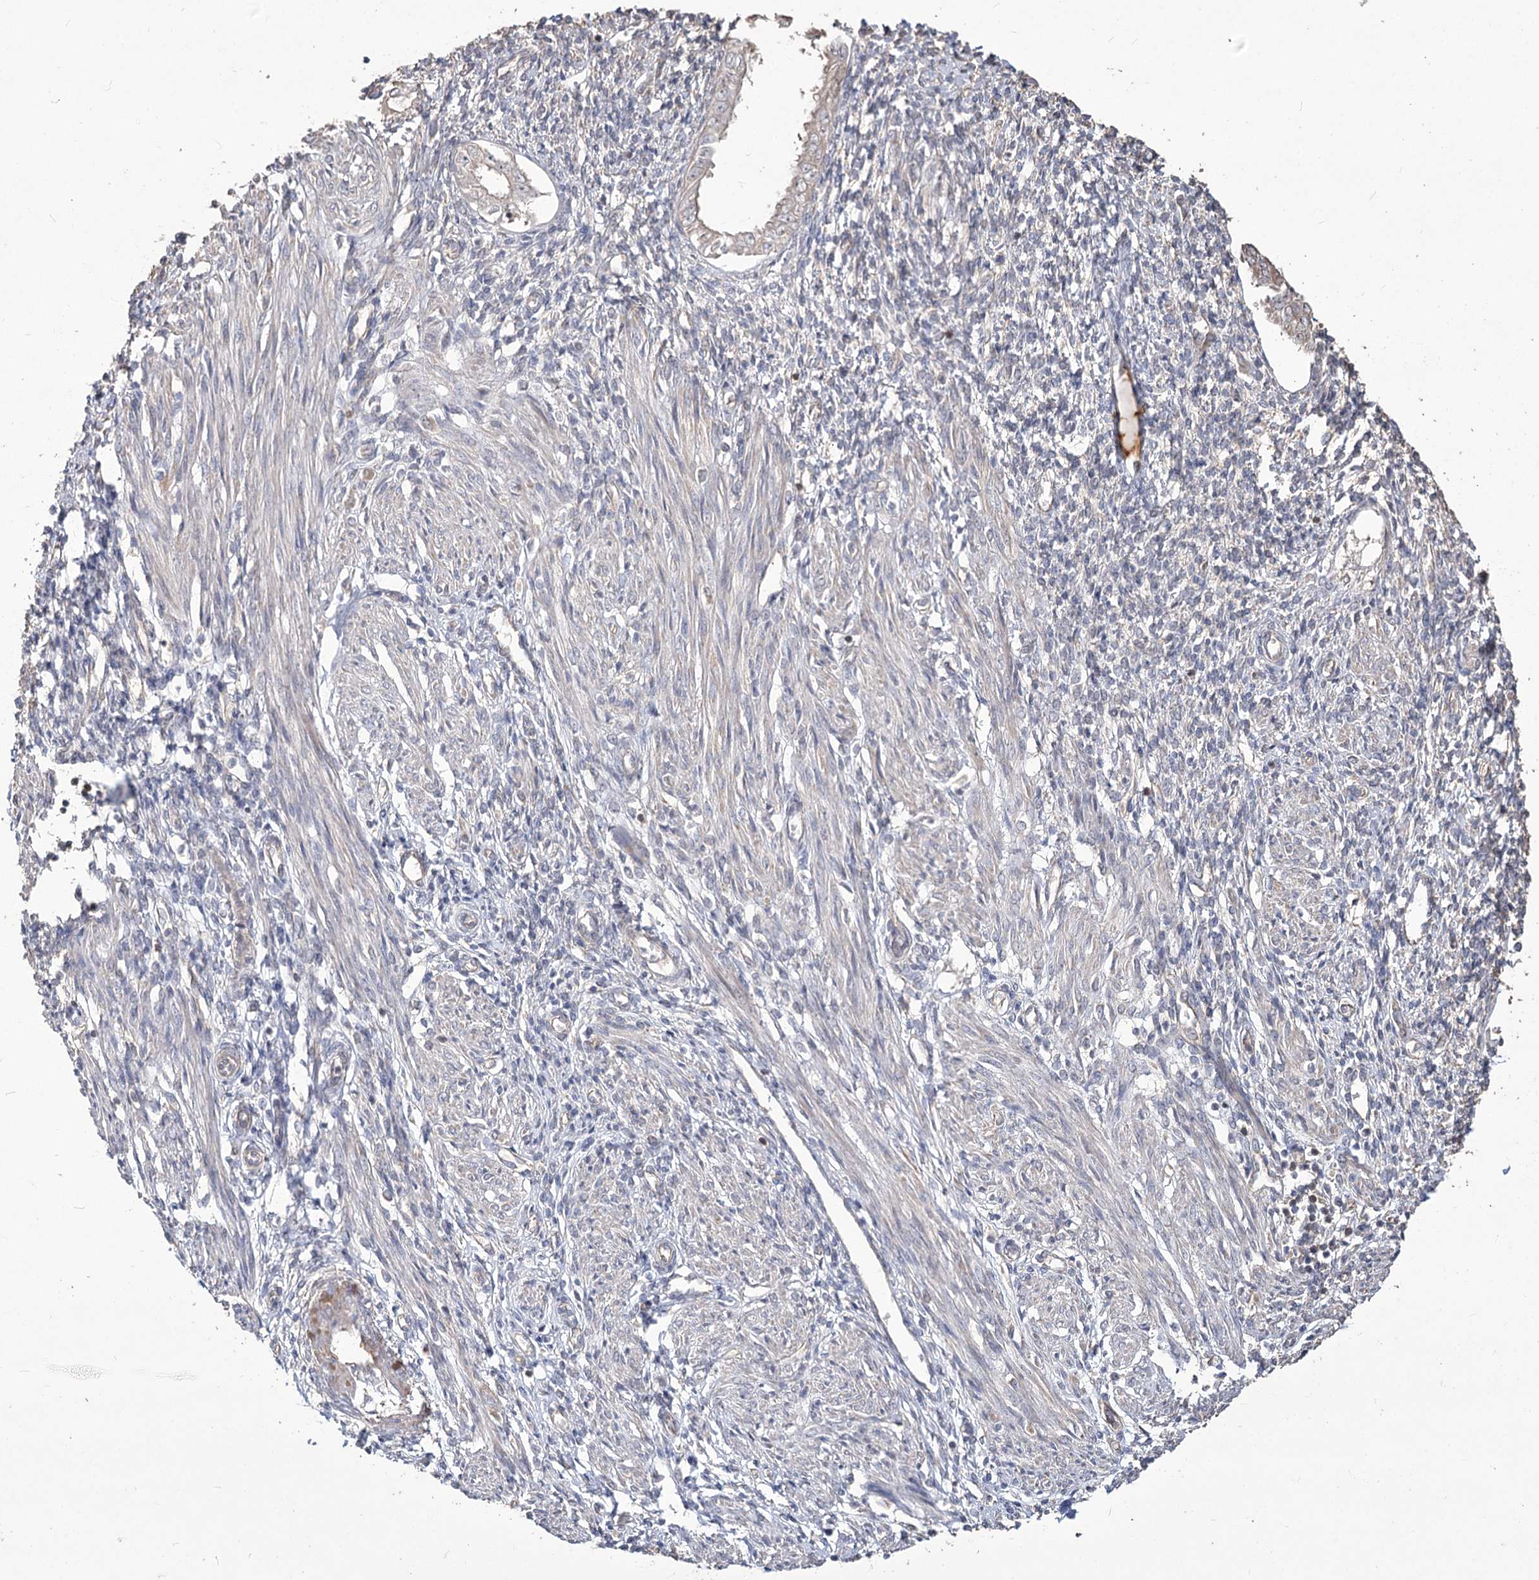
{"staining": {"intensity": "negative", "quantity": "none", "location": "none"}, "tissue": "endometrium", "cell_type": "Cells in endometrial stroma", "image_type": "normal", "snomed": [{"axis": "morphology", "description": "Normal tissue, NOS"}, {"axis": "topography", "description": "Endometrium"}], "caption": "Immunohistochemical staining of normal human endometrium reveals no significant positivity in cells in endometrial stroma. Nuclei are stained in blue.", "gene": "STK17B", "patient": {"sex": "female", "age": 66}}